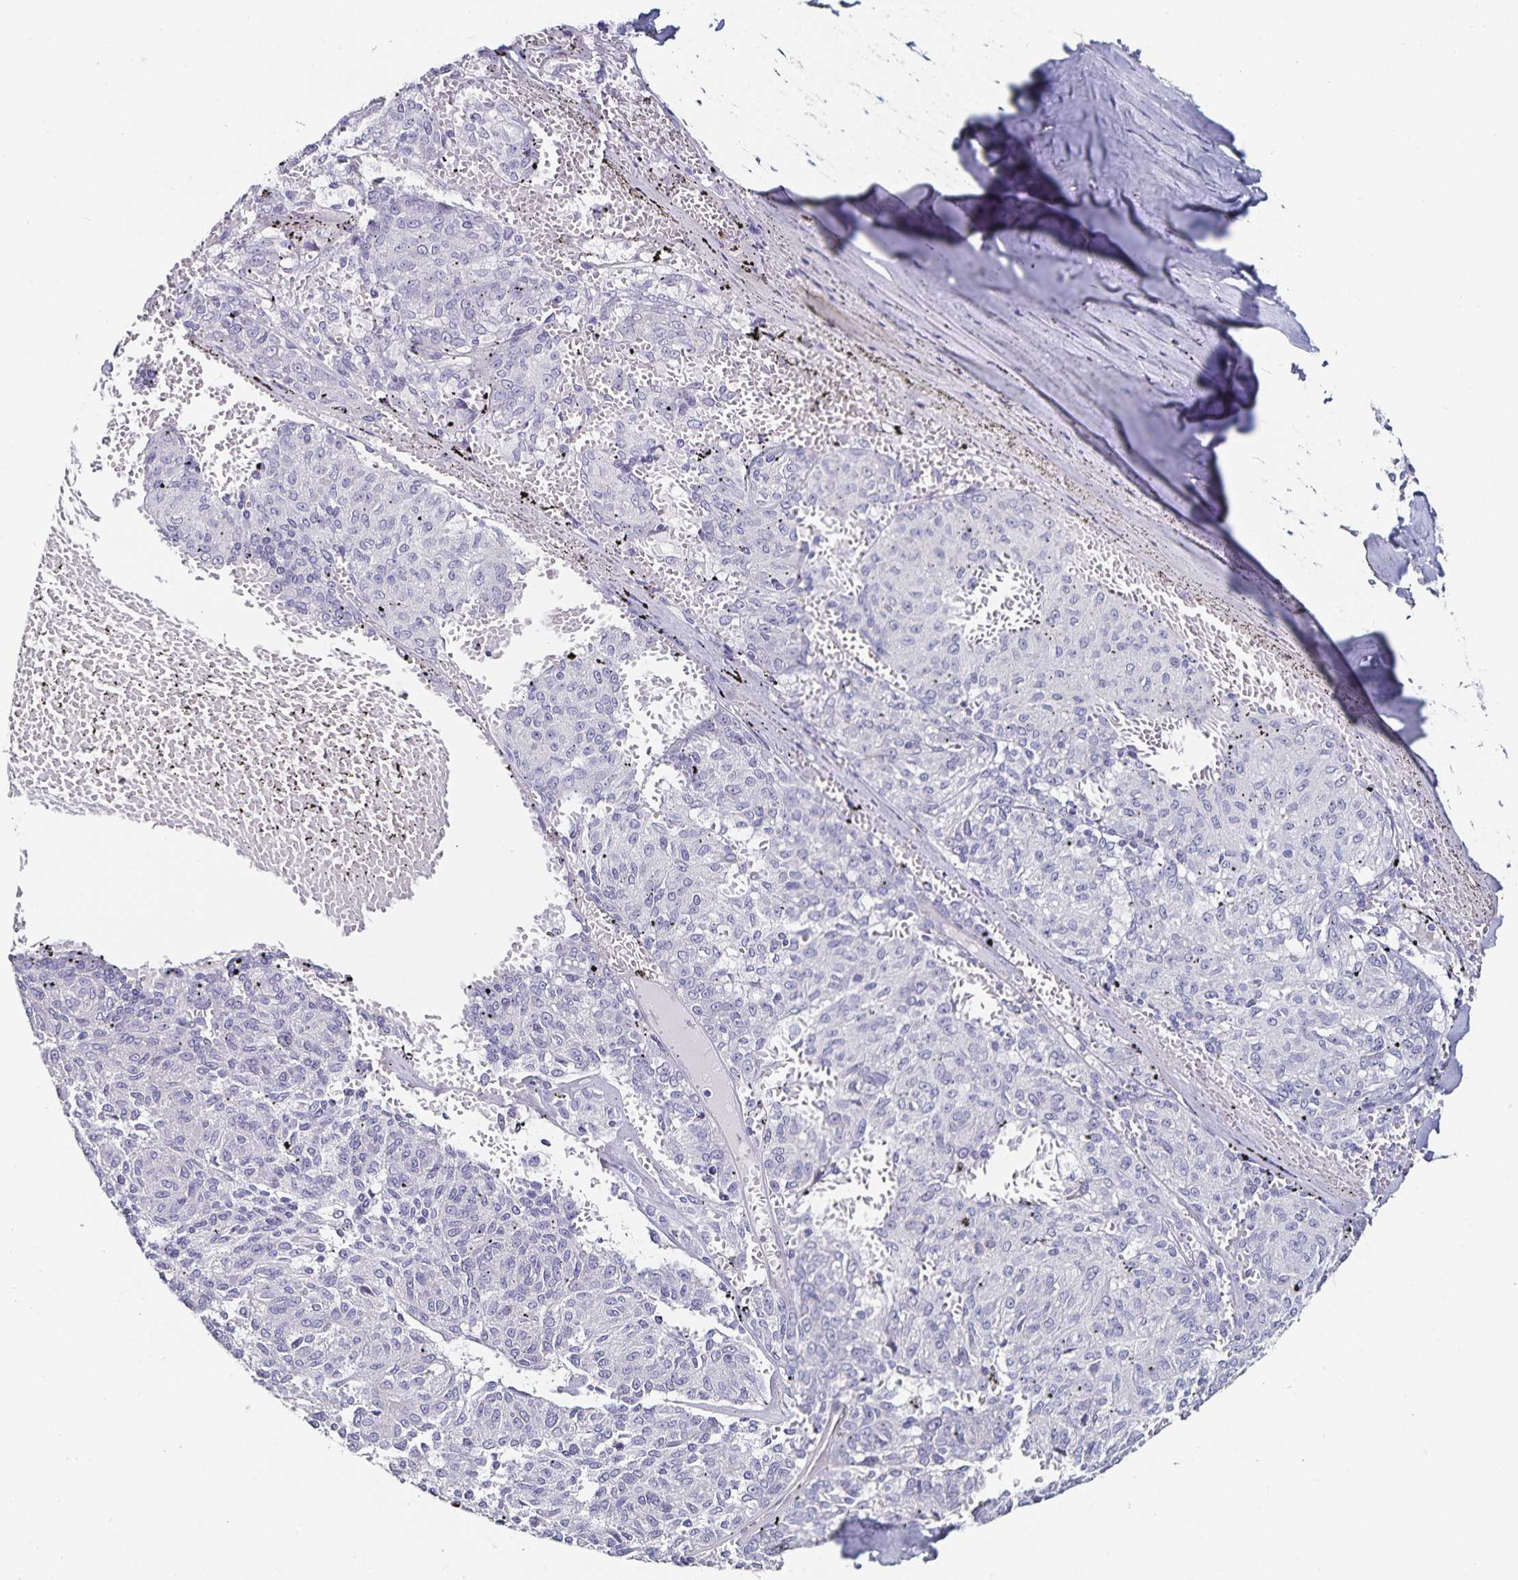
{"staining": {"intensity": "negative", "quantity": "none", "location": "none"}, "tissue": "melanoma", "cell_type": "Tumor cells", "image_type": "cancer", "snomed": [{"axis": "morphology", "description": "Malignant melanoma, NOS"}, {"axis": "topography", "description": "Skin"}], "caption": "An IHC histopathology image of melanoma is shown. There is no staining in tumor cells of melanoma.", "gene": "TSPAN7", "patient": {"sex": "female", "age": 72}}